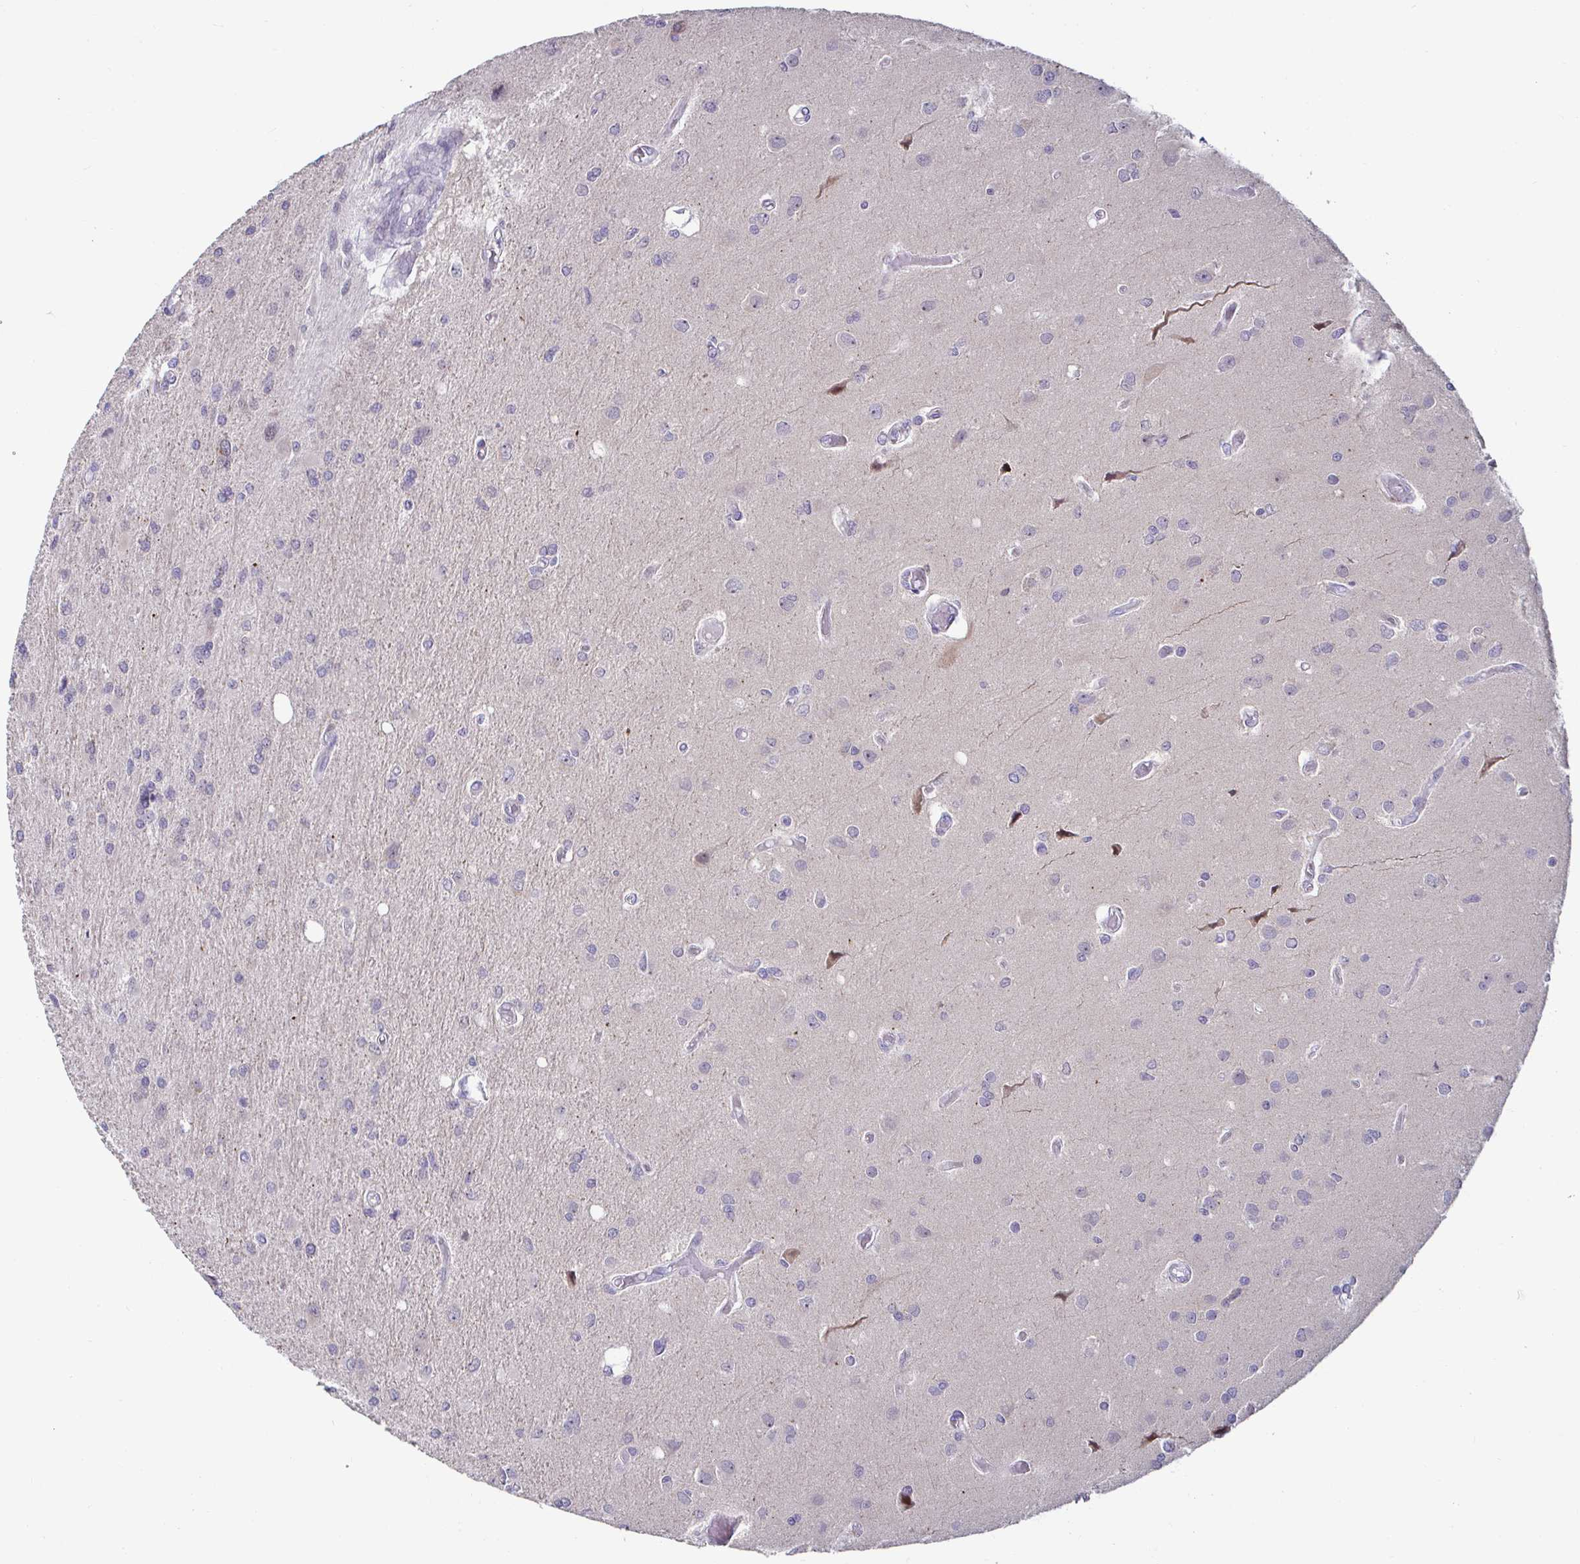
{"staining": {"intensity": "negative", "quantity": "none", "location": "none"}, "tissue": "glioma", "cell_type": "Tumor cells", "image_type": "cancer", "snomed": [{"axis": "morphology", "description": "Glioma, malignant, High grade"}, {"axis": "topography", "description": "Brain"}], "caption": "Glioma was stained to show a protein in brown. There is no significant expression in tumor cells. (Immunohistochemistry (ihc), brightfield microscopy, high magnification).", "gene": "GSTM1", "patient": {"sex": "female", "age": 70}}